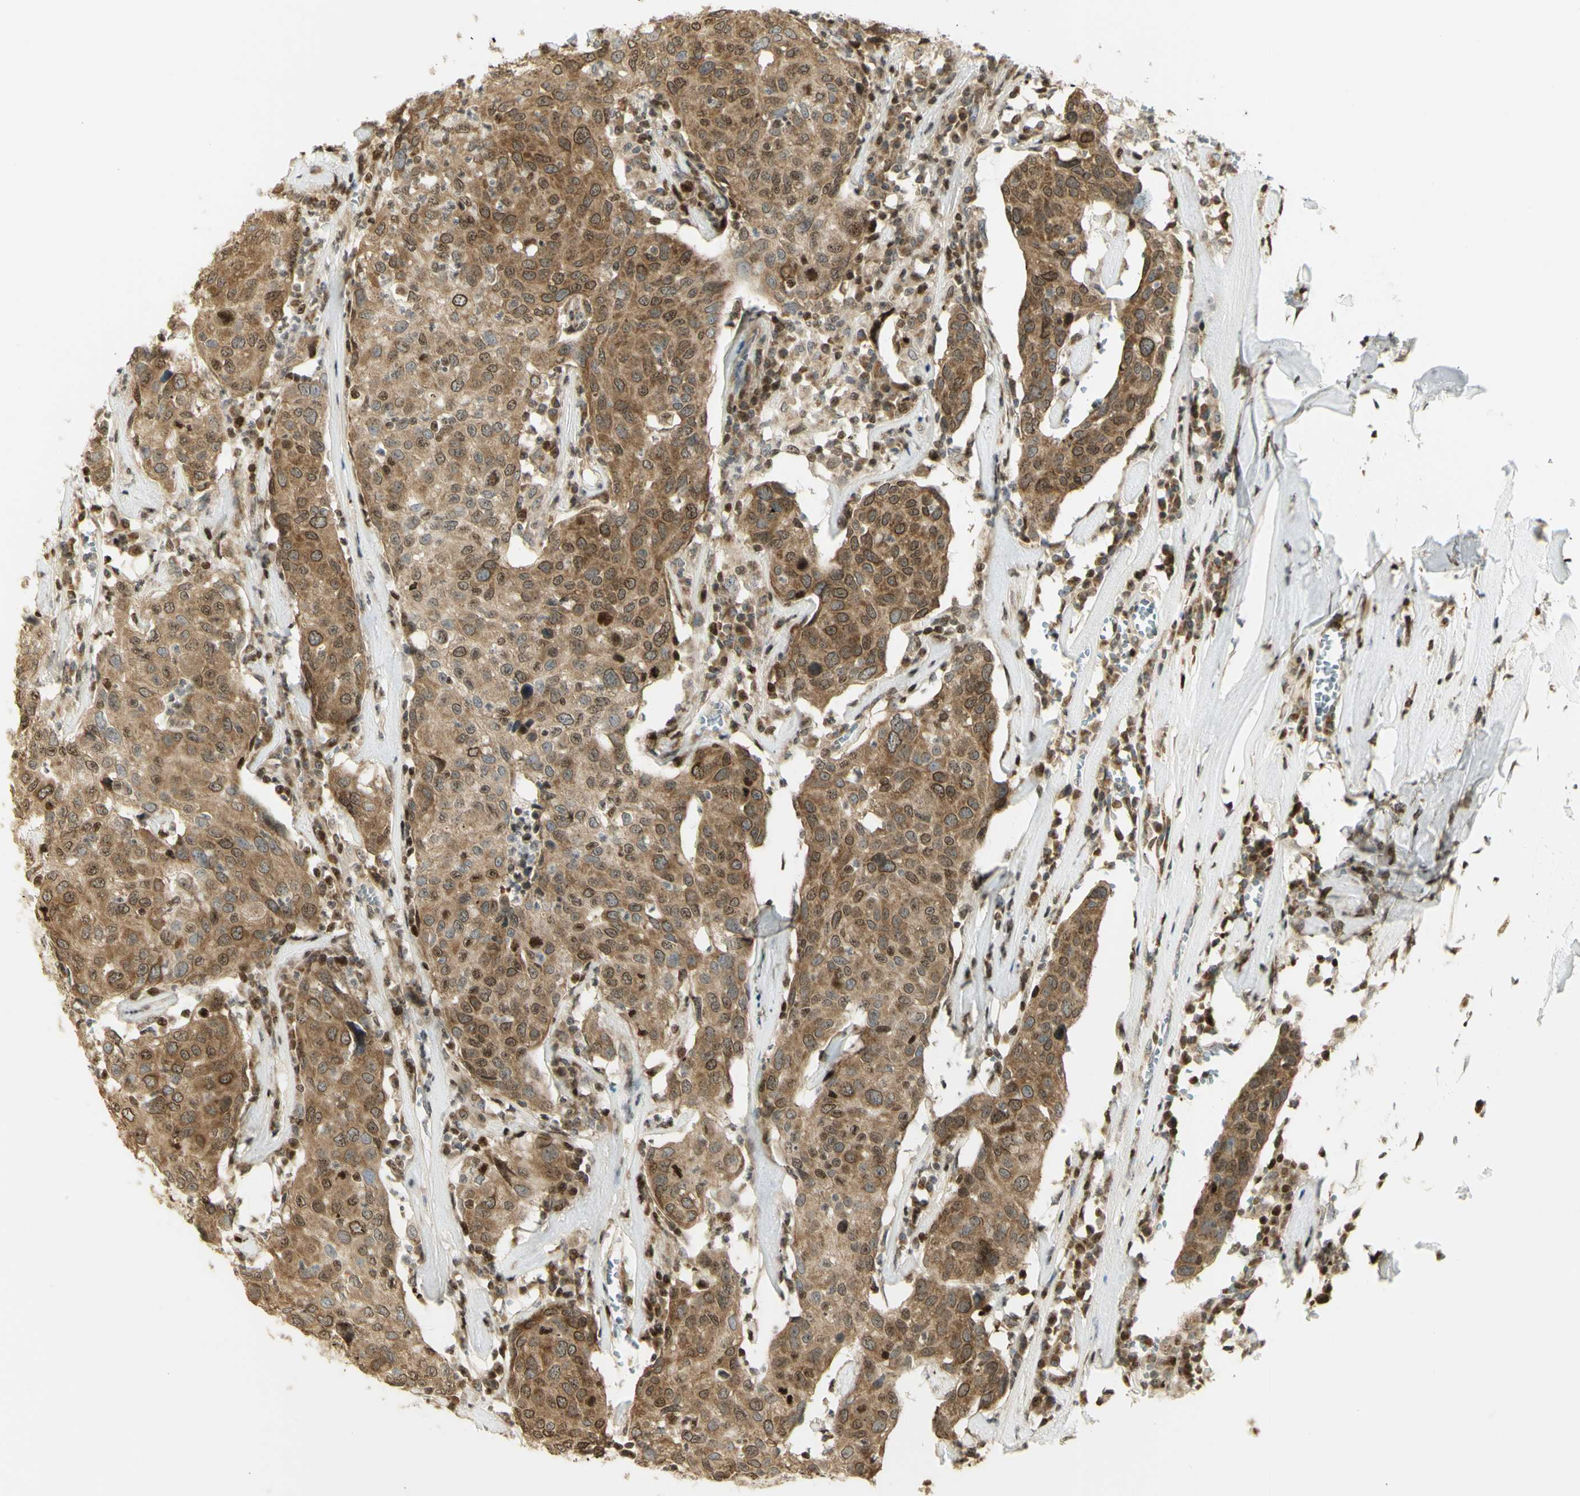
{"staining": {"intensity": "moderate", "quantity": ">75%", "location": "cytoplasmic/membranous,nuclear"}, "tissue": "head and neck cancer", "cell_type": "Tumor cells", "image_type": "cancer", "snomed": [{"axis": "morphology", "description": "Adenocarcinoma, NOS"}, {"axis": "topography", "description": "Salivary gland"}, {"axis": "topography", "description": "Head-Neck"}], "caption": "About >75% of tumor cells in head and neck cancer (adenocarcinoma) show moderate cytoplasmic/membranous and nuclear protein staining as visualized by brown immunohistochemical staining.", "gene": "KIF11", "patient": {"sex": "female", "age": 65}}